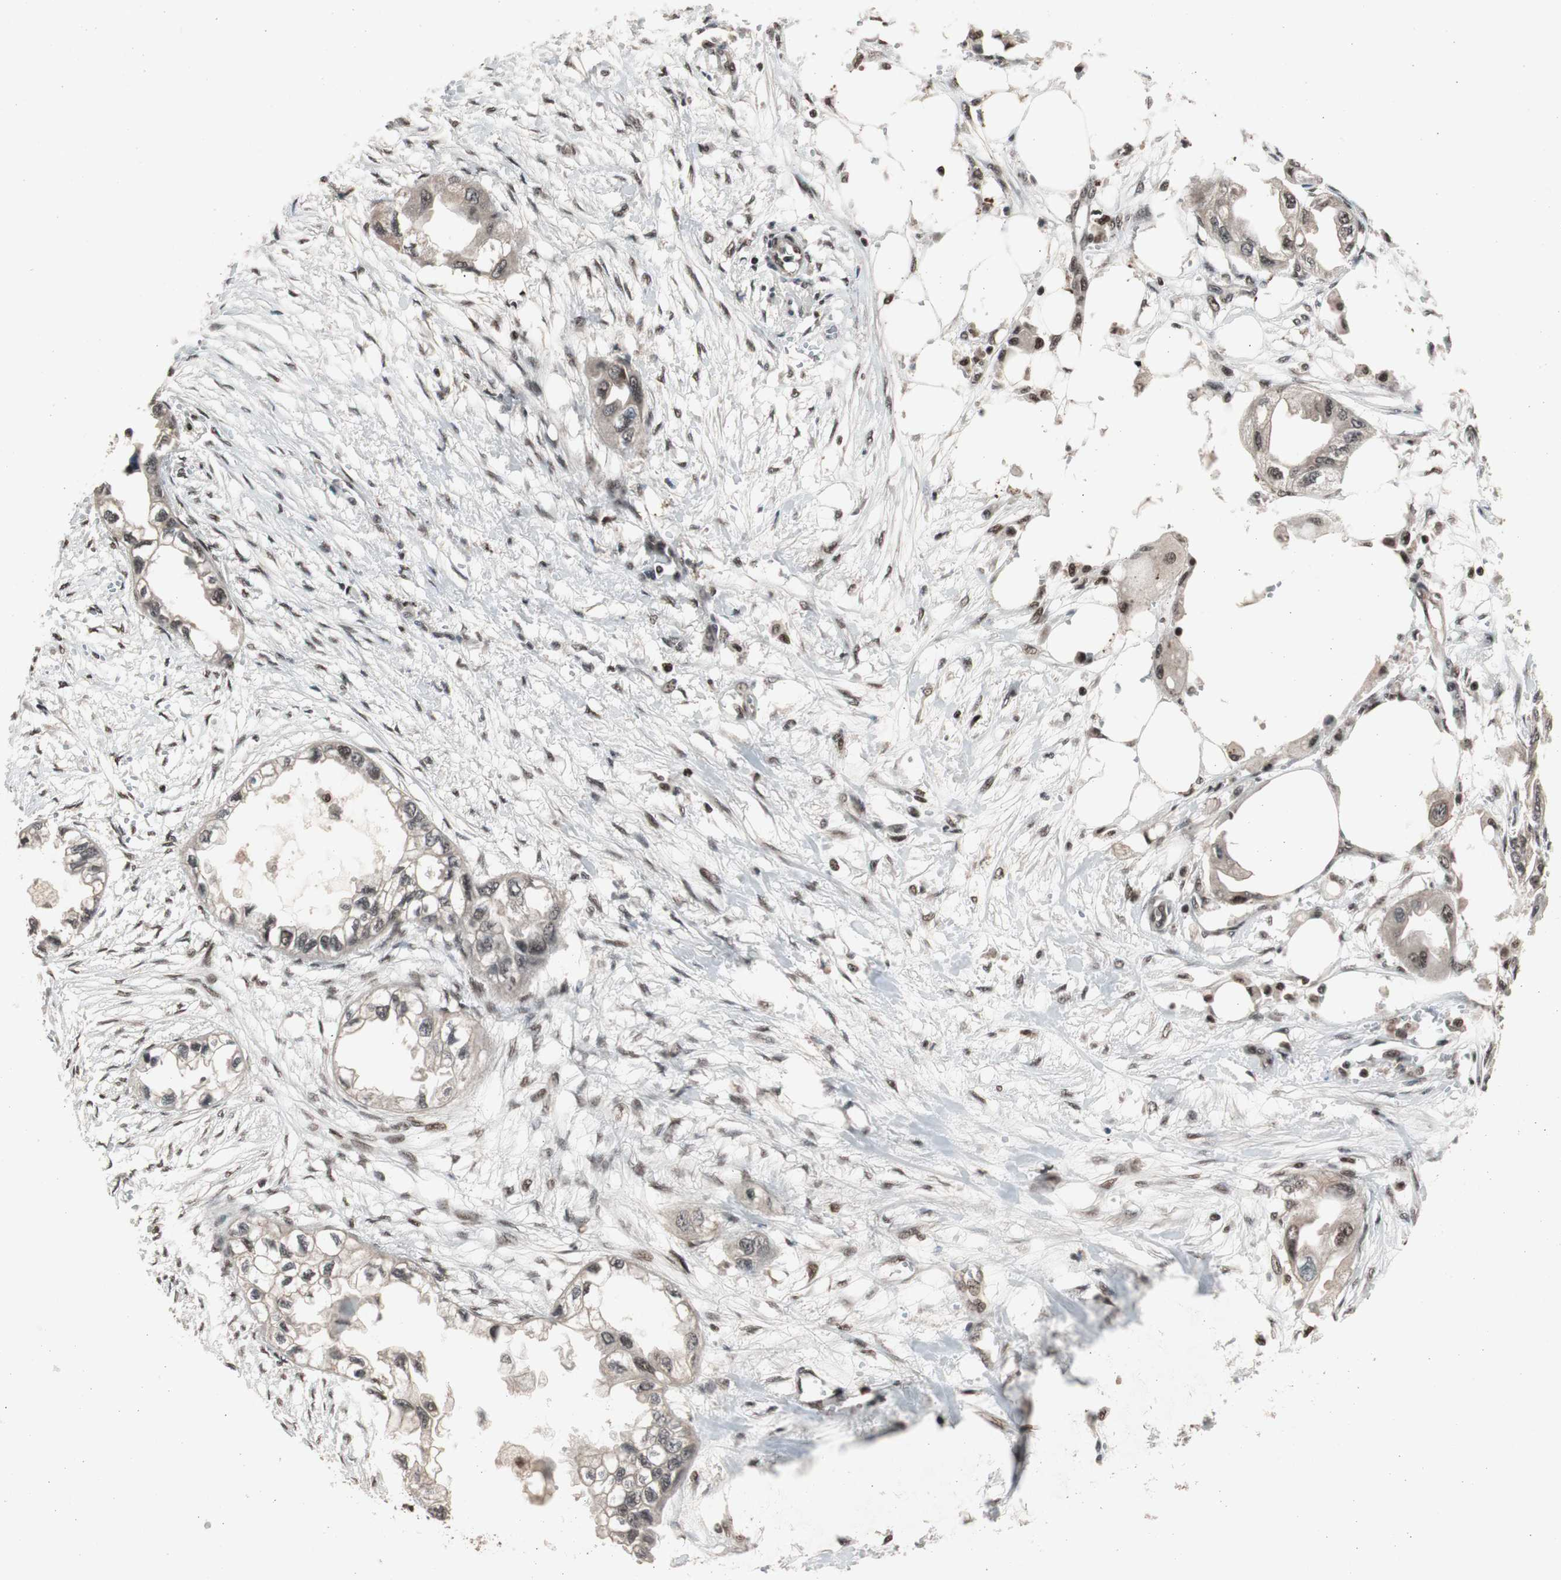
{"staining": {"intensity": "moderate", "quantity": "25%-75%", "location": "cytoplasmic/membranous,nuclear"}, "tissue": "endometrial cancer", "cell_type": "Tumor cells", "image_type": "cancer", "snomed": [{"axis": "morphology", "description": "Adenocarcinoma, NOS"}, {"axis": "topography", "description": "Endometrium"}], "caption": "Protein staining by immunohistochemistry reveals moderate cytoplasmic/membranous and nuclear expression in approximately 25%-75% of tumor cells in adenocarcinoma (endometrial).", "gene": "RPA1", "patient": {"sex": "female", "age": 67}}